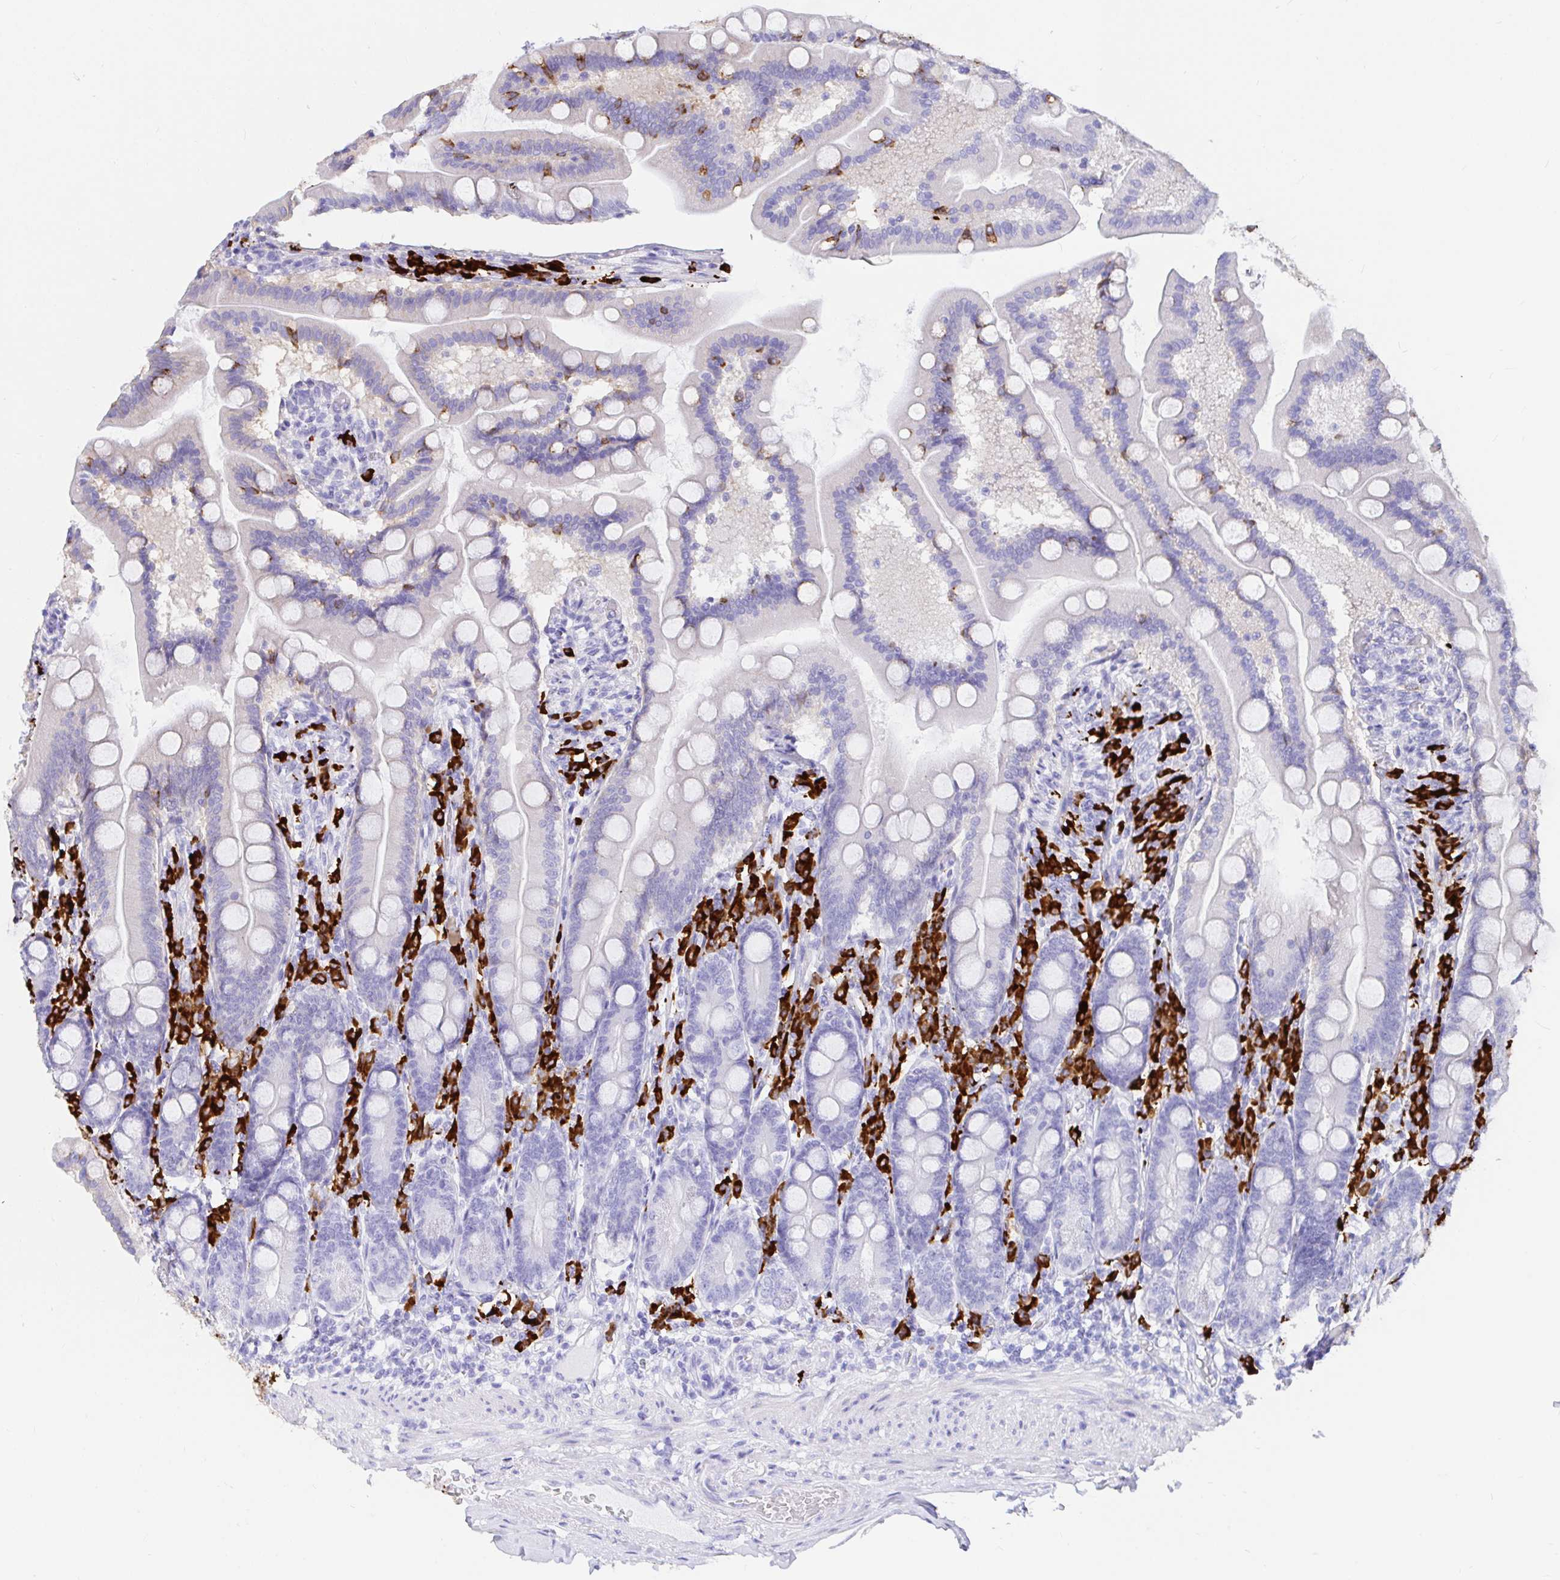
{"staining": {"intensity": "negative", "quantity": "none", "location": "none"}, "tissue": "duodenum", "cell_type": "Glandular cells", "image_type": "normal", "snomed": [{"axis": "morphology", "description": "Normal tissue, NOS"}, {"axis": "topography", "description": "Duodenum"}], "caption": "DAB (3,3'-diaminobenzidine) immunohistochemical staining of benign duodenum exhibits no significant expression in glandular cells.", "gene": "CCDC62", "patient": {"sex": "female", "age": 67}}